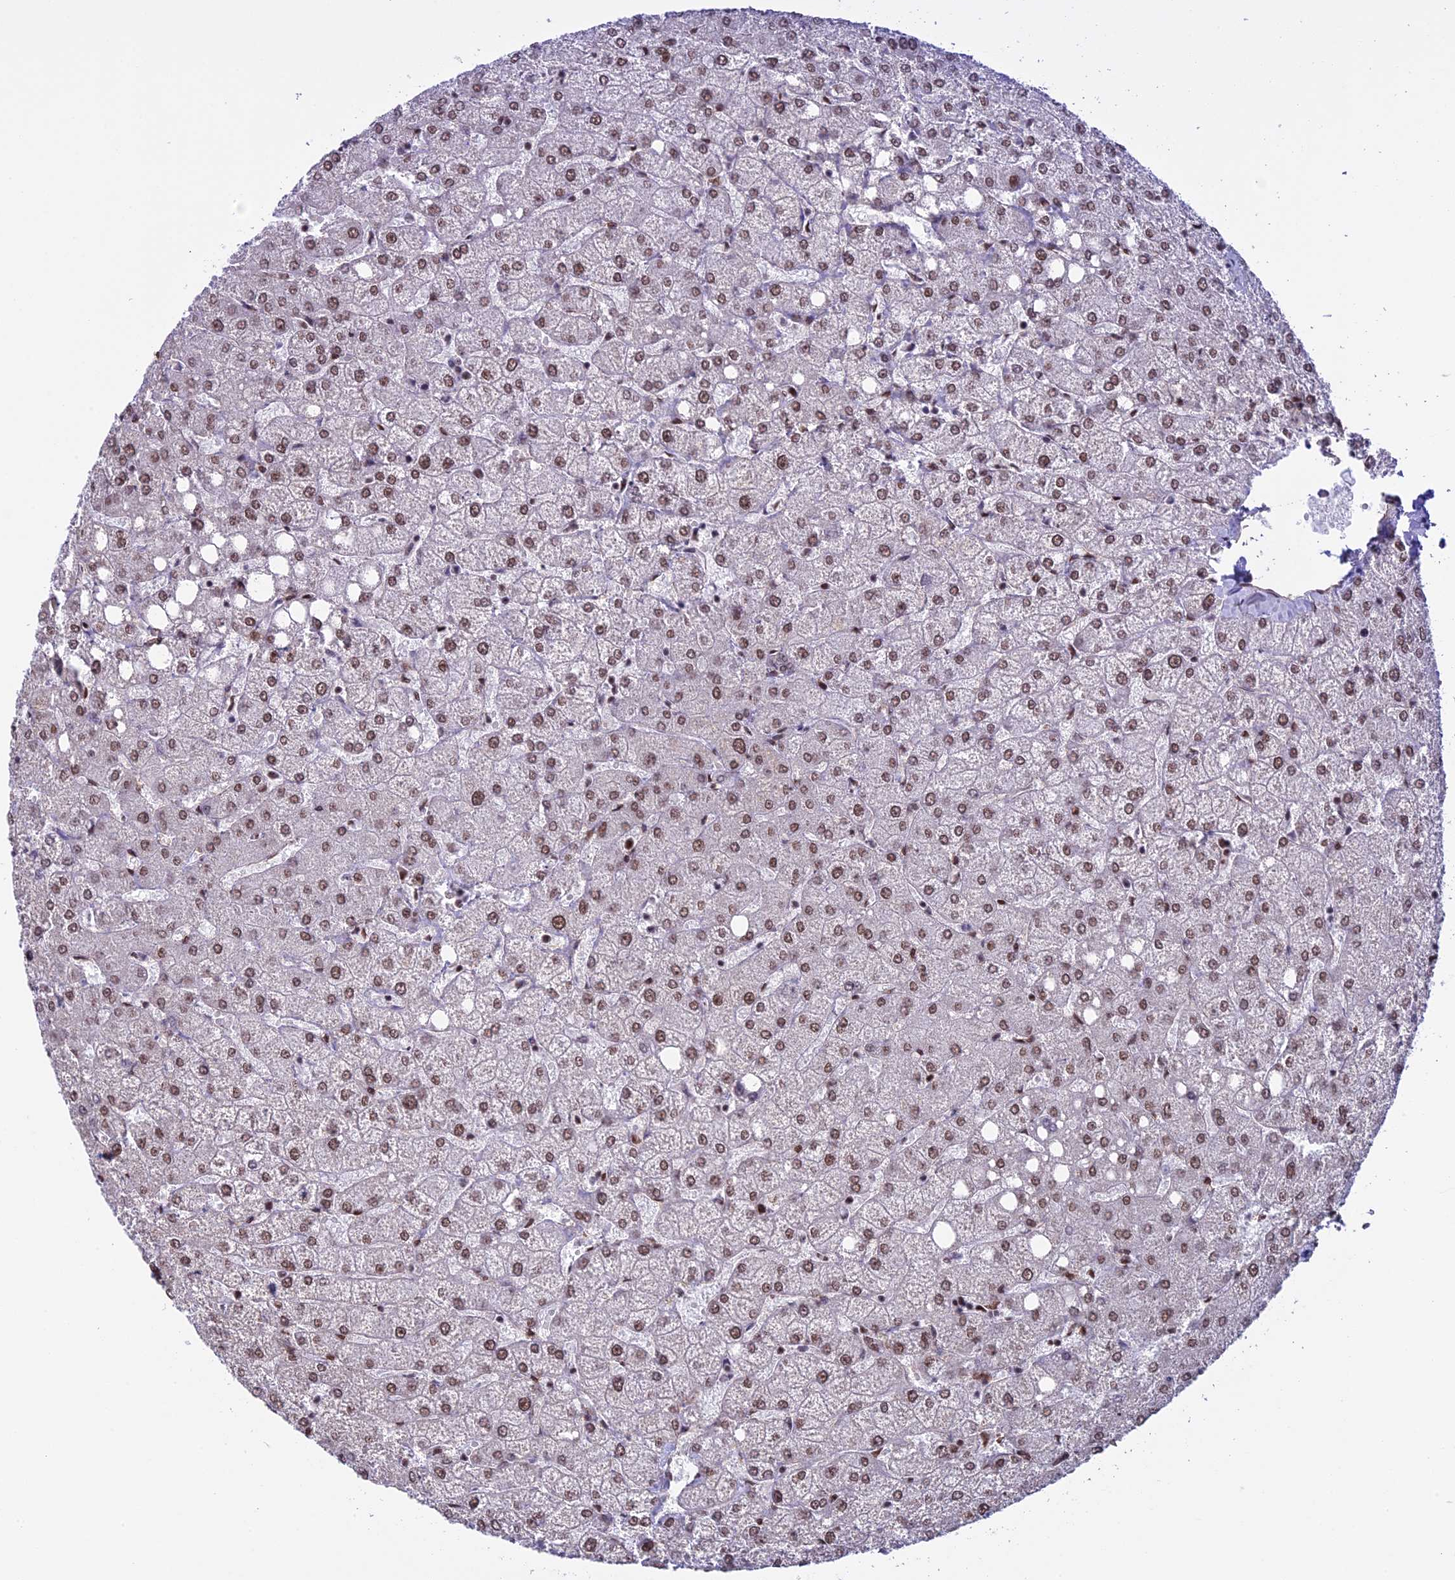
{"staining": {"intensity": "weak", "quantity": "<25%", "location": "nuclear"}, "tissue": "liver", "cell_type": "Cholangiocytes", "image_type": "normal", "snomed": [{"axis": "morphology", "description": "Normal tissue, NOS"}, {"axis": "topography", "description": "Liver"}], "caption": "Protein analysis of unremarkable liver displays no significant staining in cholangiocytes. (Brightfield microscopy of DAB (3,3'-diaminobenzidine) immunohistochemistry (IHC) at high magnification).", "gene": "MPHOSPH8", "patient": {"sex": "female", "age": 54}}